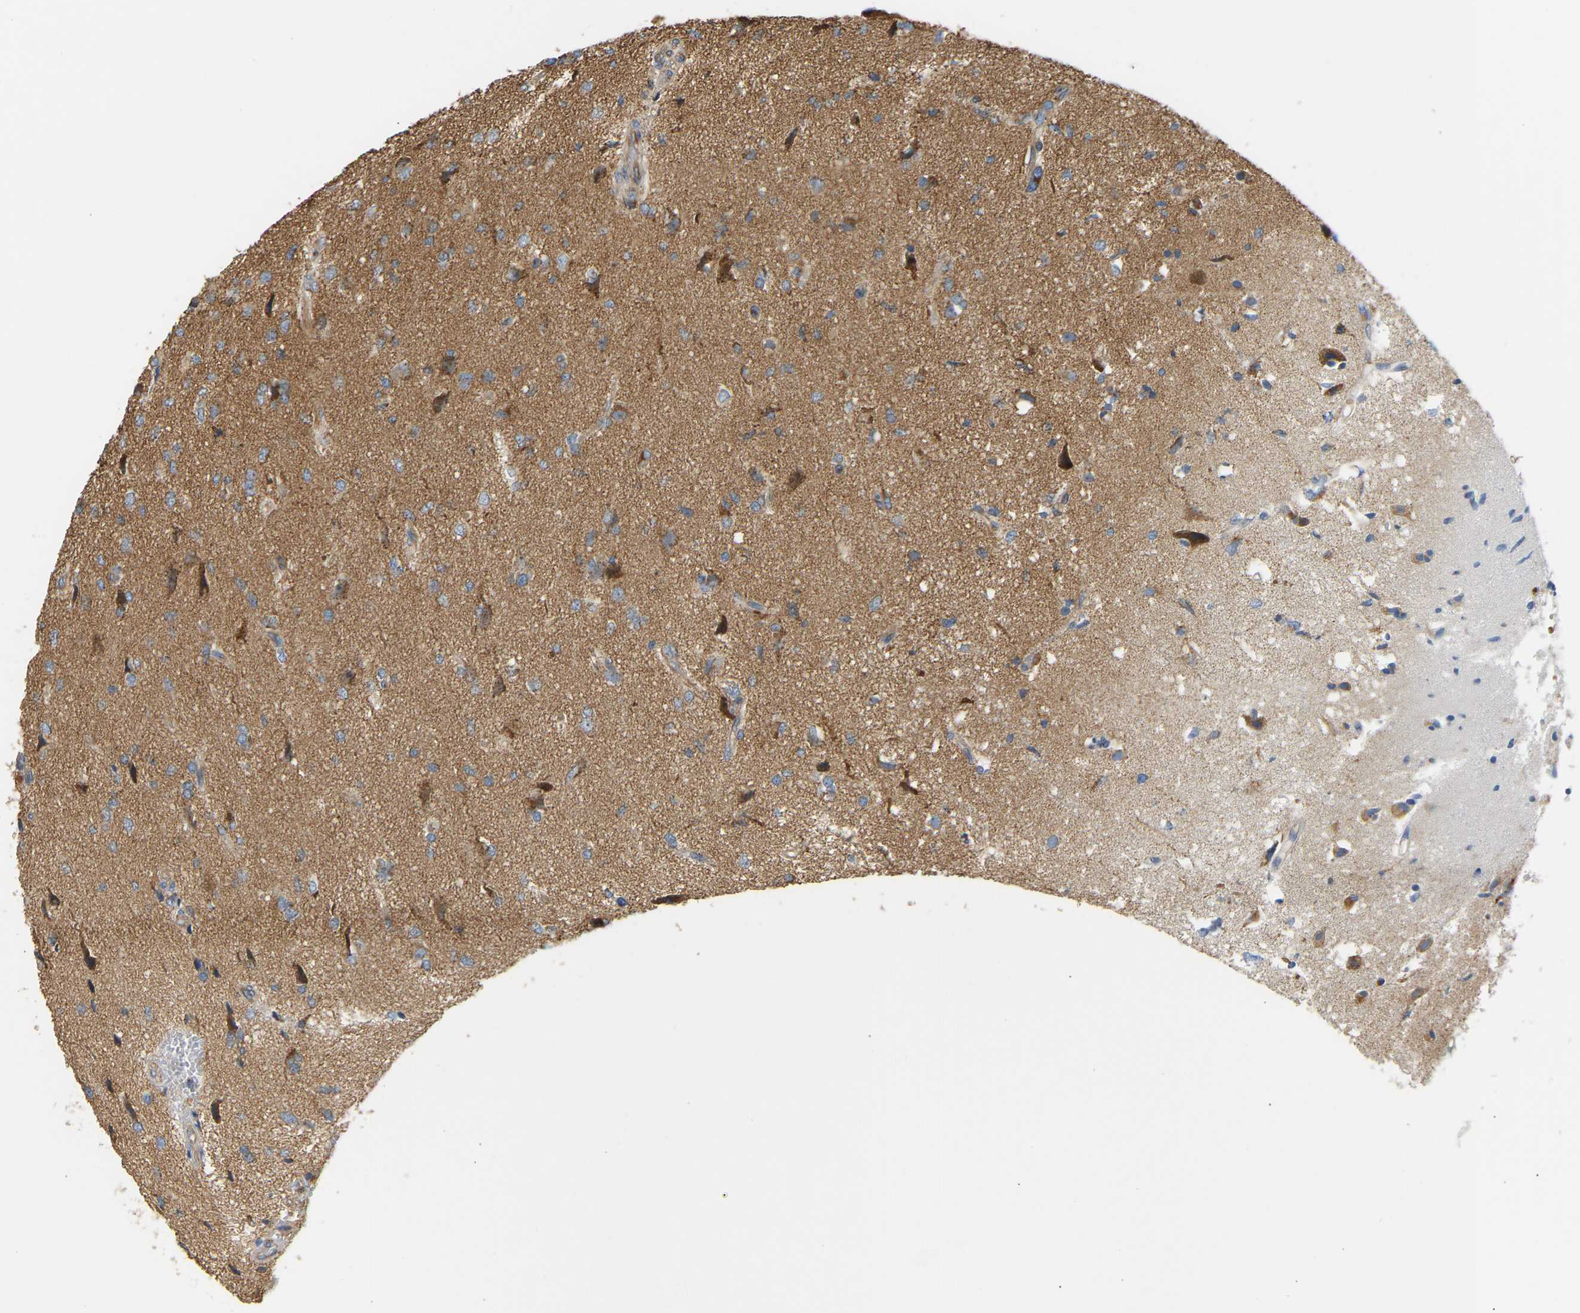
{"staining": {"intensity": "moderate", "quantity": "<25%", "location": "cytoplasmic/membranous"}, "tissue": "glioma", "cell_type": "Tumor cells", "image_type": "cancer", "snomed": [{"axis": "morphology", "description": "Glioma, malignant, High grade"}, {"axis": "topography", "description": "Brain"}], "caption": "Moderate cytoplasmic/membranous expression is identified in about <25% of tumor cells in malignant glioma (high-grade).", "gene": "YIPF2", "patient": {"sex": "female", "age": 59}}